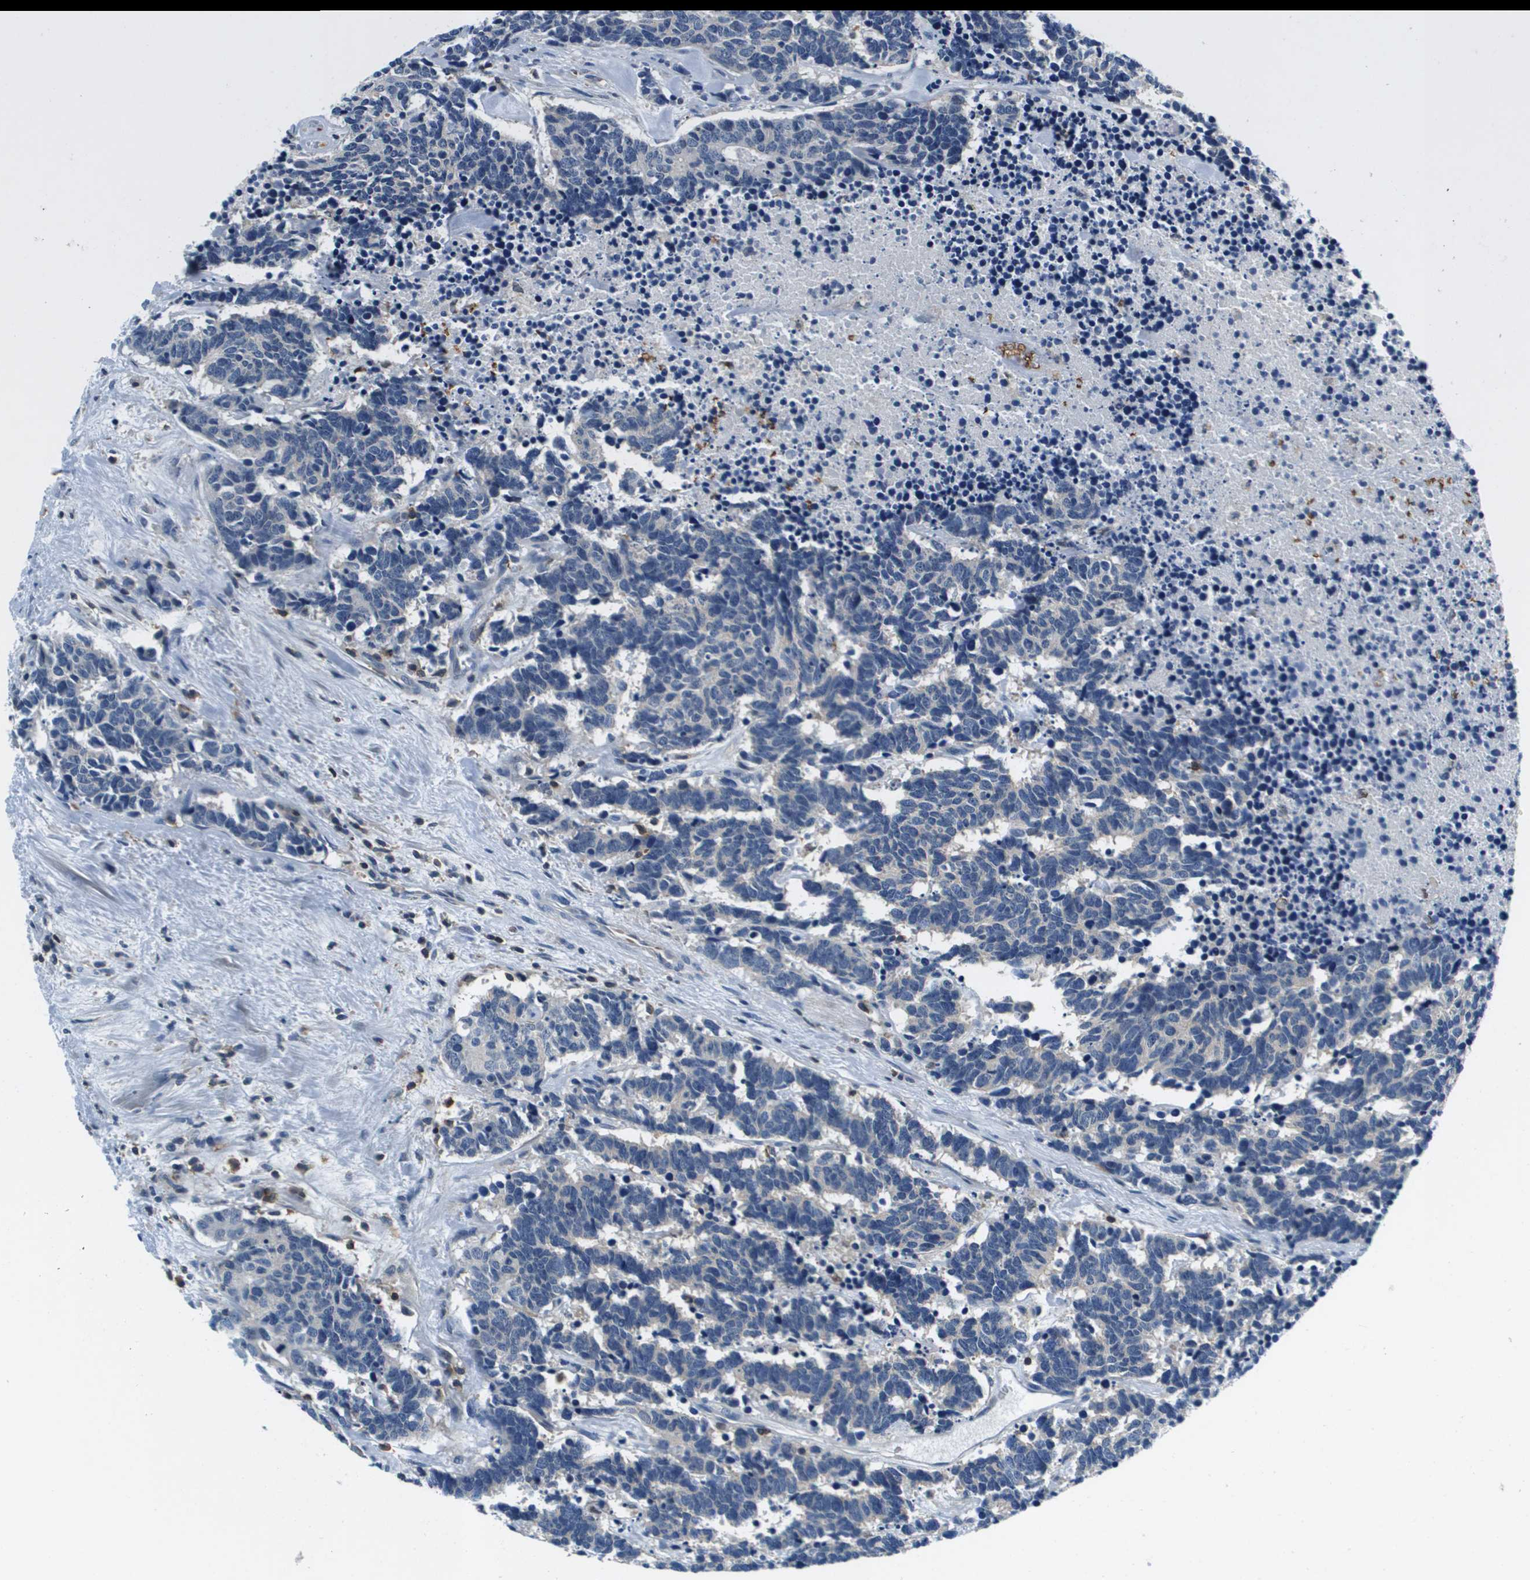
{"staining": {"intensity": "negative", "quantity": "none", "location": "none"}, "tissue": "carcinoid", "cell_type": "Tumor cells", "image_type": "cancer", "snomed": [{"axis": "morphology", "description": "Carcinoma, NOS"}, {"axis": "morphology", "description": "Carcinoid, malignant, NOS"}, {"axis": "topography", "description": "Urinary bladder"}], "caption": "Tumor cells are negative for brown protein staining in carcinoma.", "gene": "KCNQ5", "patient": {"sex": "male", "age": 57}}